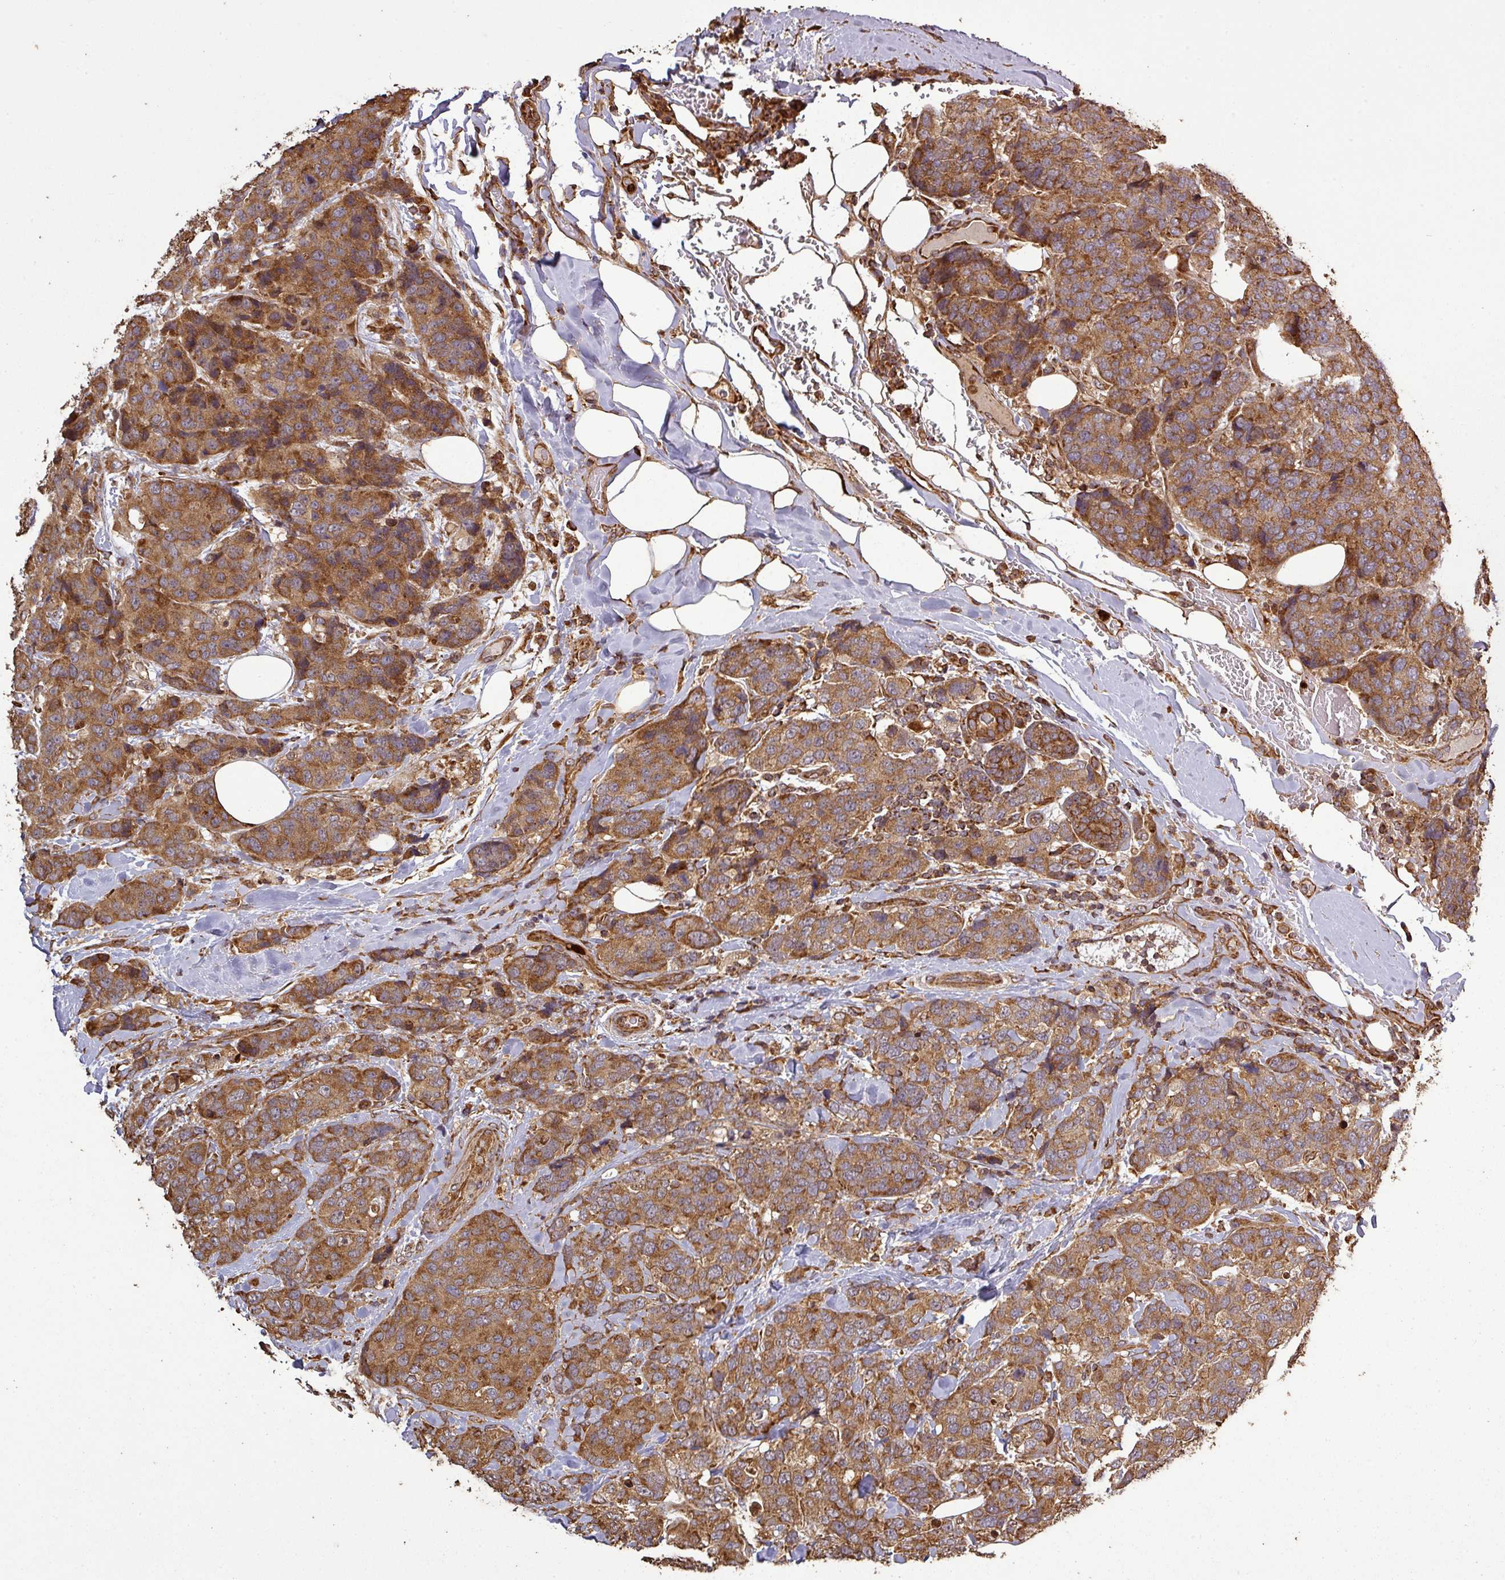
{"staining": {"intensity": "moderate", "quantity": ">75%", "location": "cytoplasmic/membranous"}, "tissue": "breast cancer", "cell_type": "Tumor cells", "image_type": "cancer", "snomed": [{"axis": "morphology", "description": "Lobular carcinoma"}, {"axis": "topography", "description": "Breast"}], "caption": "Protein staining reveals moderate cytoplasmic/membranous expression in approximately >75% of tumor cells in breast lobular carcinoma.", "gene": "PLEKHM1", "patient": {"sex": "female", "age": 59}}